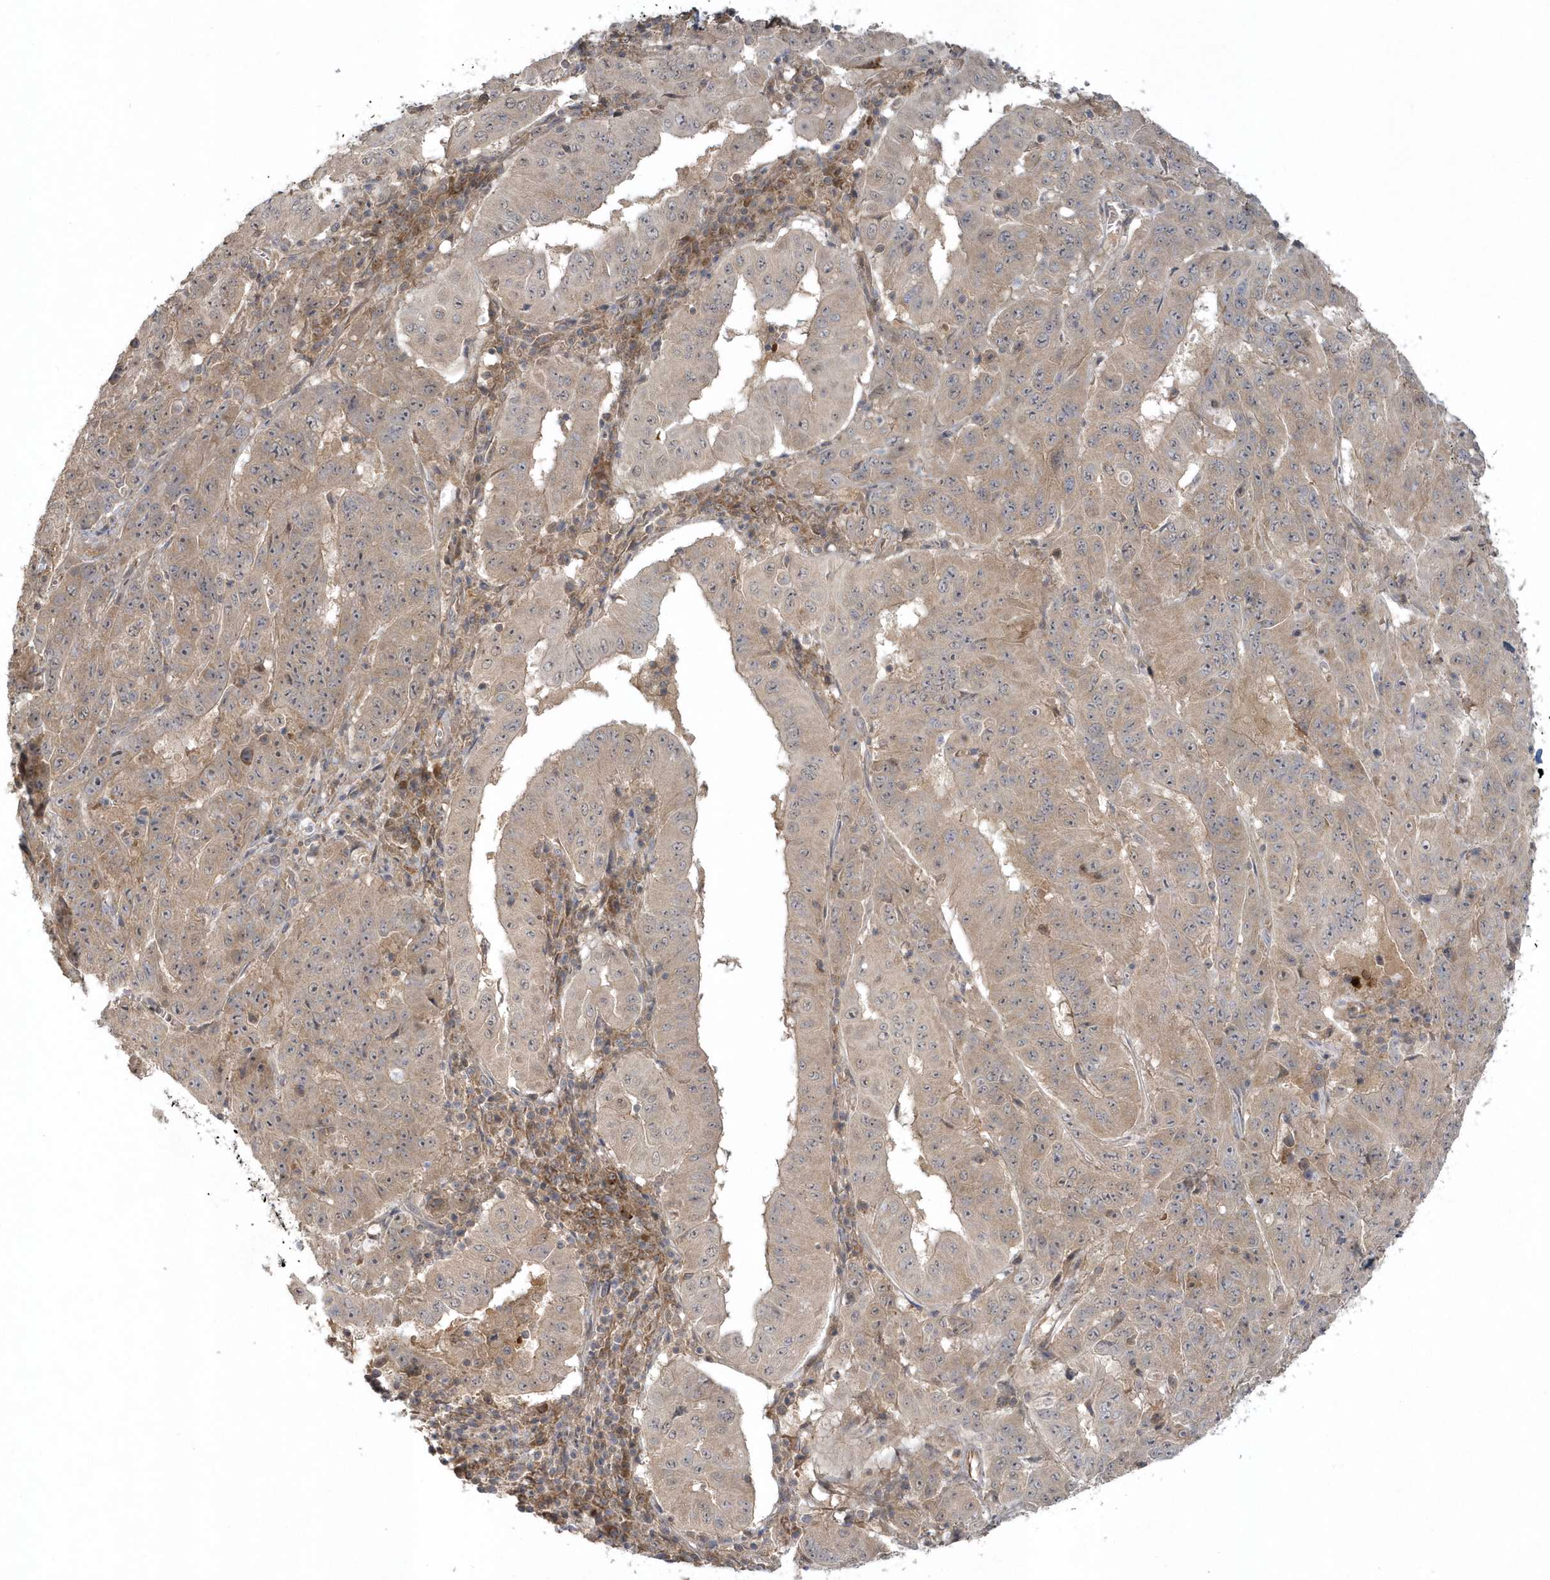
{"staining": {"intensity": "weak", "quantity": ">75%", "location": "cytoplasmic/membranous"}, "tissue": "pancreatic cancer", "cell_type": "Tumor cells", "image_type": "cancer", "snomed": [{"axis": "morphology", "description": "Adenocarcinoma, NOS"}, {"axis": "topography", "description": "Pancreas"}], "caption": "An image showing weak cytoplasmic/membranous staining in about >75% of tumor cells in pancreatic cancer (adenocarcinoma), as visualized by brown immunohistochemical staining.", "gene": "THG1L", "patient": {"sex": "male", "age": 63}}